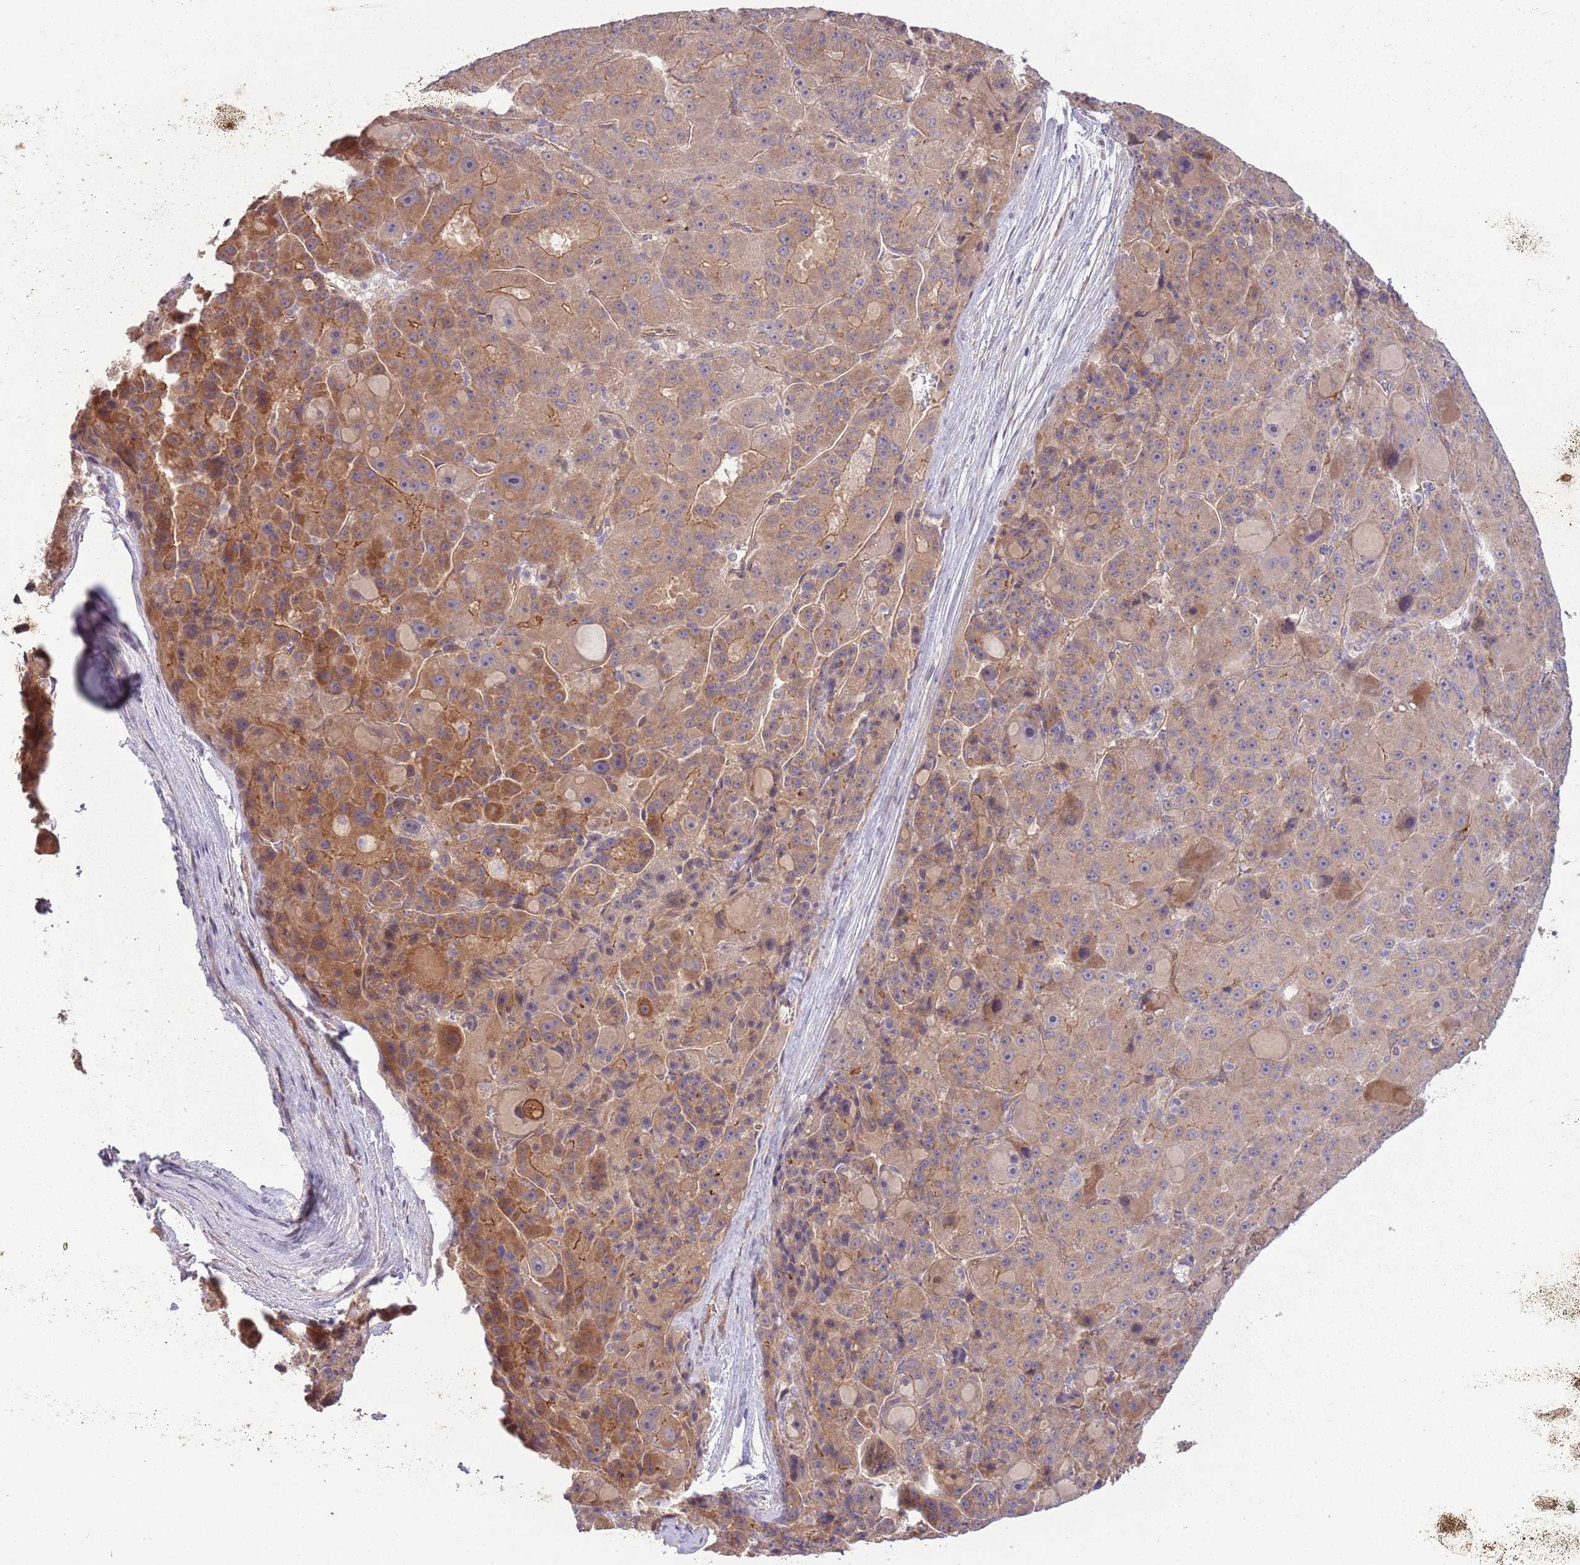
{"staining": {"intensity": "moderate", "quantity": ">75%", "location": "cytoplasmic/membranous"}, "tissue": "liver cancer", "cell_type": "Tumor cells", "image_type": "cancer", "snomed": [{"axis": "morphology", "description": "Carcinoma, Hepatocellular, NOS"}, {"axis": "topography", "description": "Liver"}], "caption": "A brown stain shows moderate cytoplasmic/membranous positivity of a protein in liver hepatocellular carcinoma tumor cells.", "gene": "SAV1", "patient": {"sex": "male", "age": 76}}